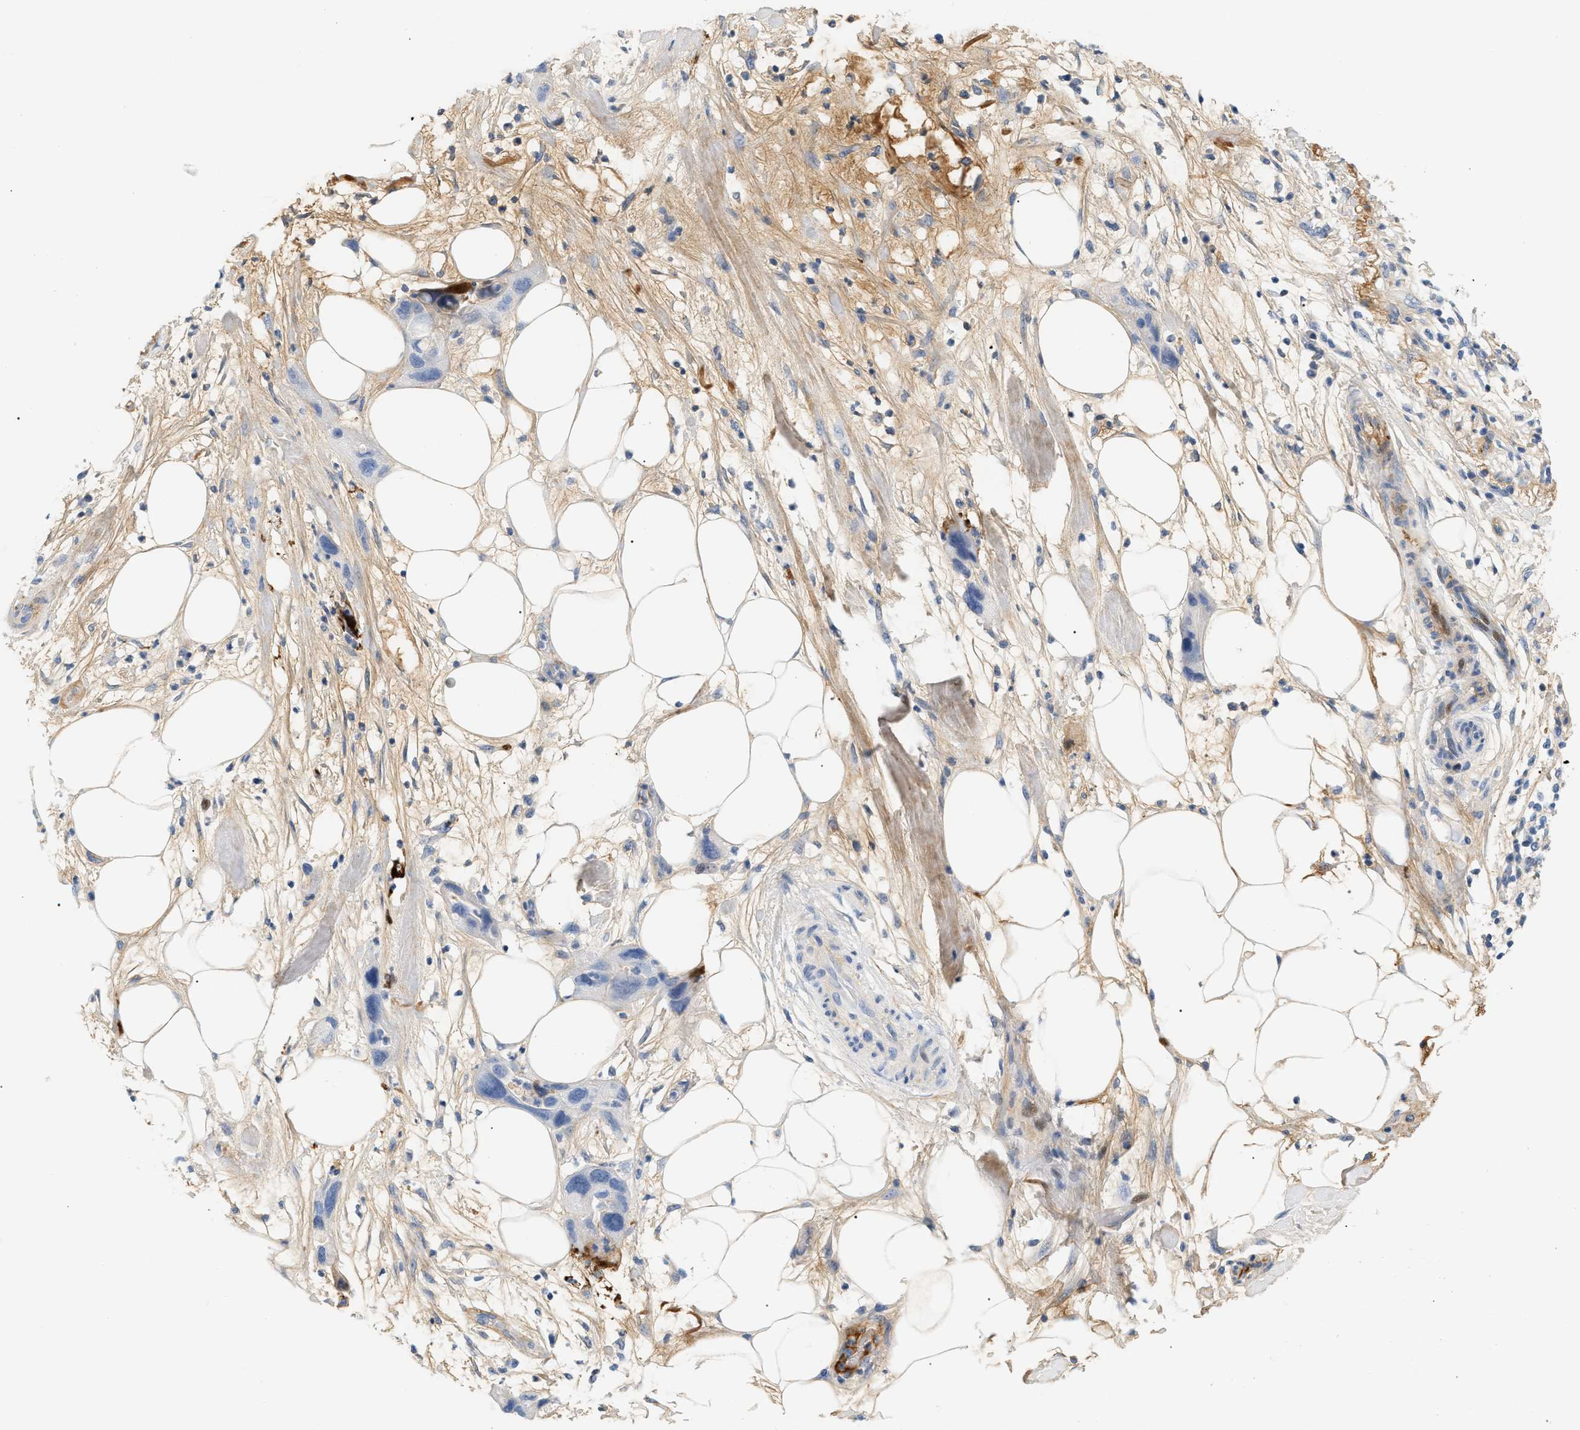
{"staining": {"intensity": "negative", "quantity": "none", "location": "none"}, "tissue": "pancreatic cancer", "cell_type": "Tumor cells", "image_type": "cancer", "snomed": [{"axis": "morphology", "description": "Adenocarcinoma, NOS"}, {"axis": "topography", "description": "Pancreas"}], "caption": "DAB (3,3'-diaminobenzidine) immunohistochemical staining of human pancreatic cancer shows no significant staining in tumor cells.", "gene": "CFH", "patient": {"sex": "female", "age": 71}}